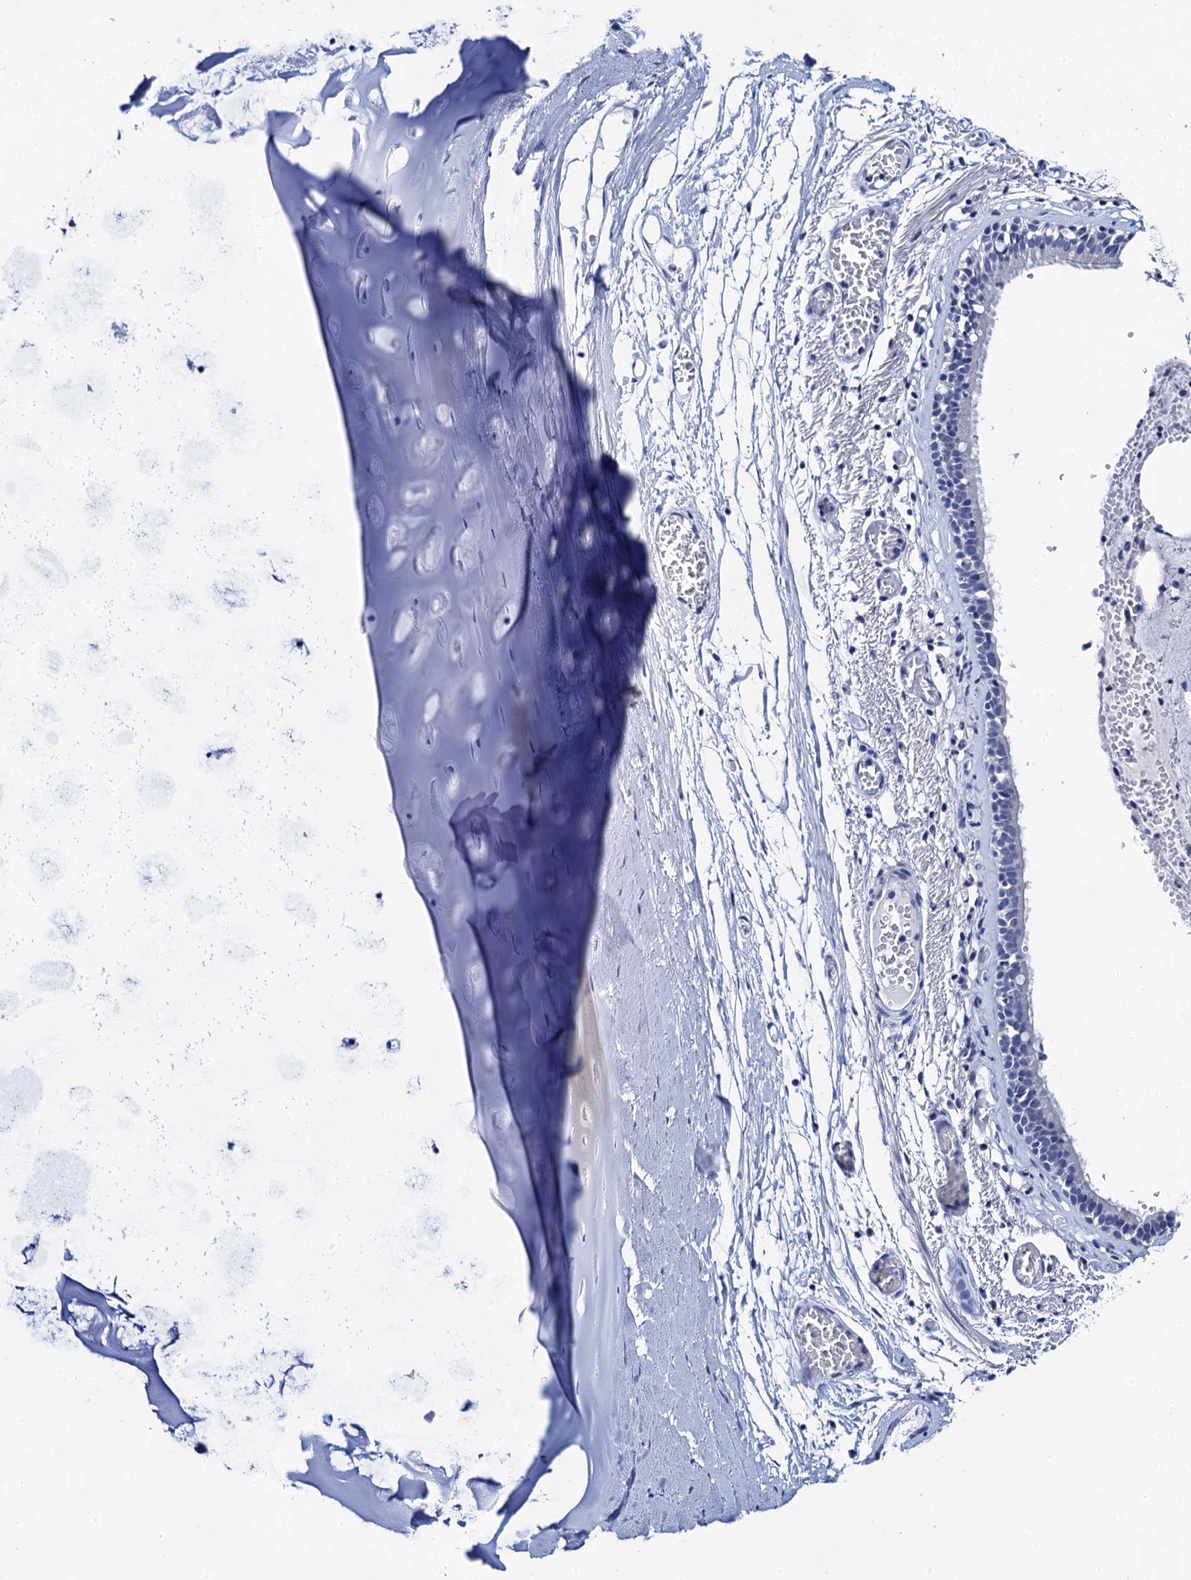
{"staining": {"intensity": "negative", "quantity": "none", "location": "none"}, "tissue": "bronchus", "cell_type": "Respiratory epithelial cells", "image_type": "normal", "snomed": [{"axis": "morphology", "description": "Normal tissue, NOS"}, {"axis": "topography", "description": "Bronchus"}, {"axis": "topography", "description": "Lung"}], "caption": "Bronchus stained for a protein using immunohistochemistry (IHC) demonstrates no positivity respiratory epithelial cells.", "gene": "LYPD3", "patient": {"sex": "male", "age": 56}}